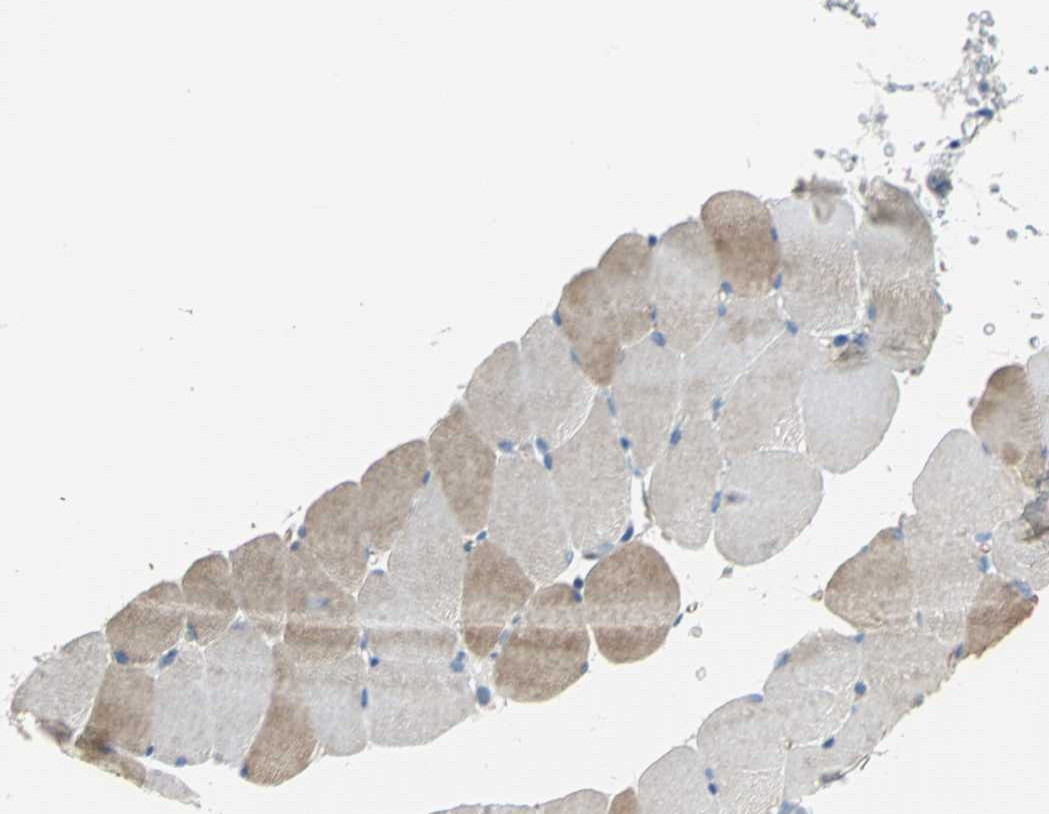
{"staining": {"intensity": "strong", "quantity": ">75%", "location": "cytoplasmic/membranous"}, "tissue": "skeletal muscle", "cell_type": "Myocytes", "image_type": "normal", "snomed": [{"axis": "morphology", "description": "Normal tissue, NOS"}, {"axis": "topography", "description": "Skeletal muscle"}], "caption": "This is an image of immunohistochemistry staining of benign skeletal muscle, which shows strong positivity in the cytoplasmic/membranous of myocytes.", "gene": "ALOX15", "patient": {"sex": "female", "age": 37}}